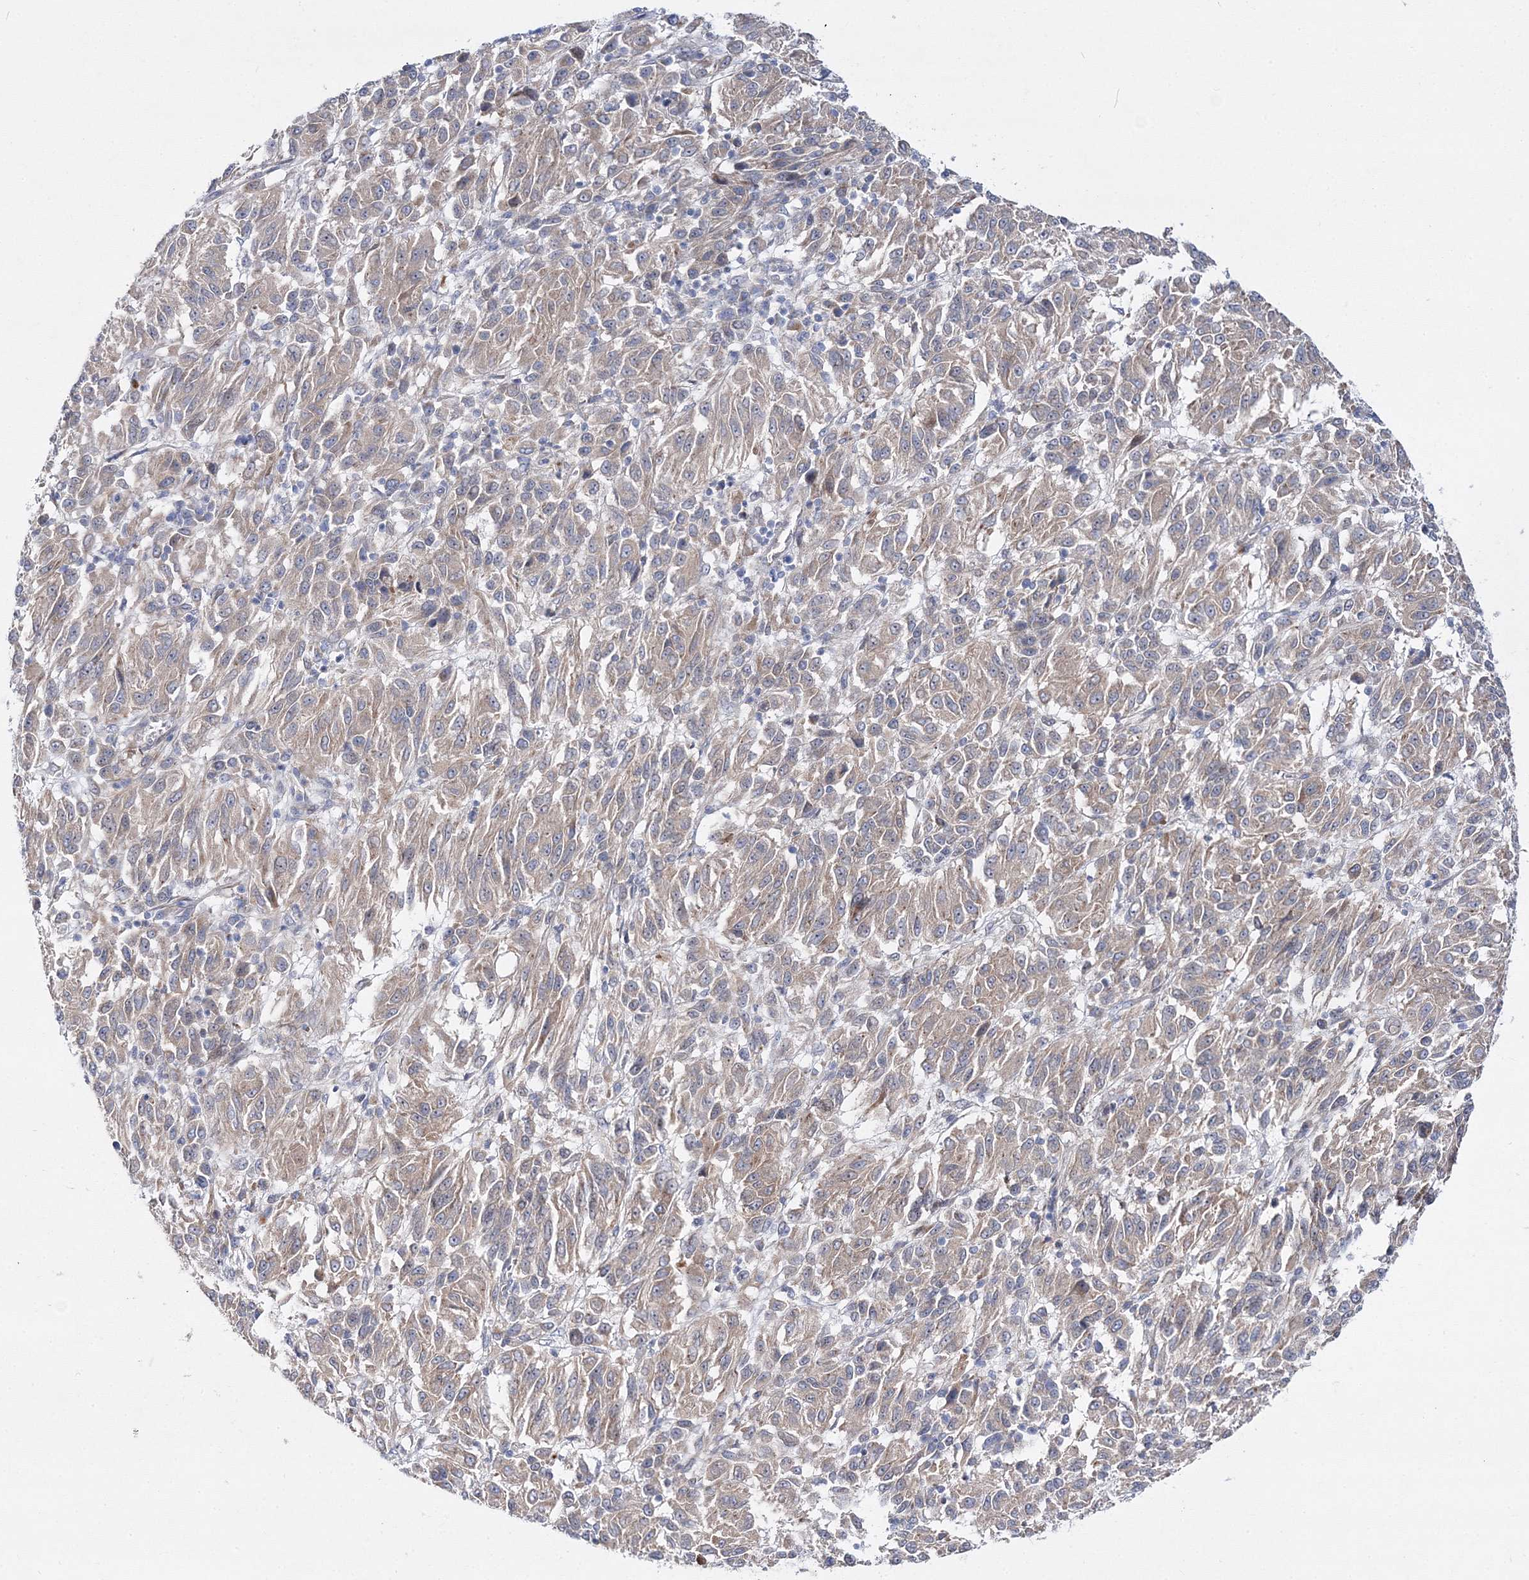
{"staining": {"intensity": "negative", "quantity": "none", "location": "none"}, "tissue": "melanoma", "cell_type": "Tumor cells", "image_type": "cancer", "snomed": [{"axis": "morphology", "description": "Malignant melanoma, Metastatic site"}, {"axis": "topography", "description": "Lung"}], "caption": "Melanoma stained for a protein using IHC demonstrates no positivity tumor cells.", "gene": "ARHGAP32", "patient": {"sex": "male", "age": 64}}